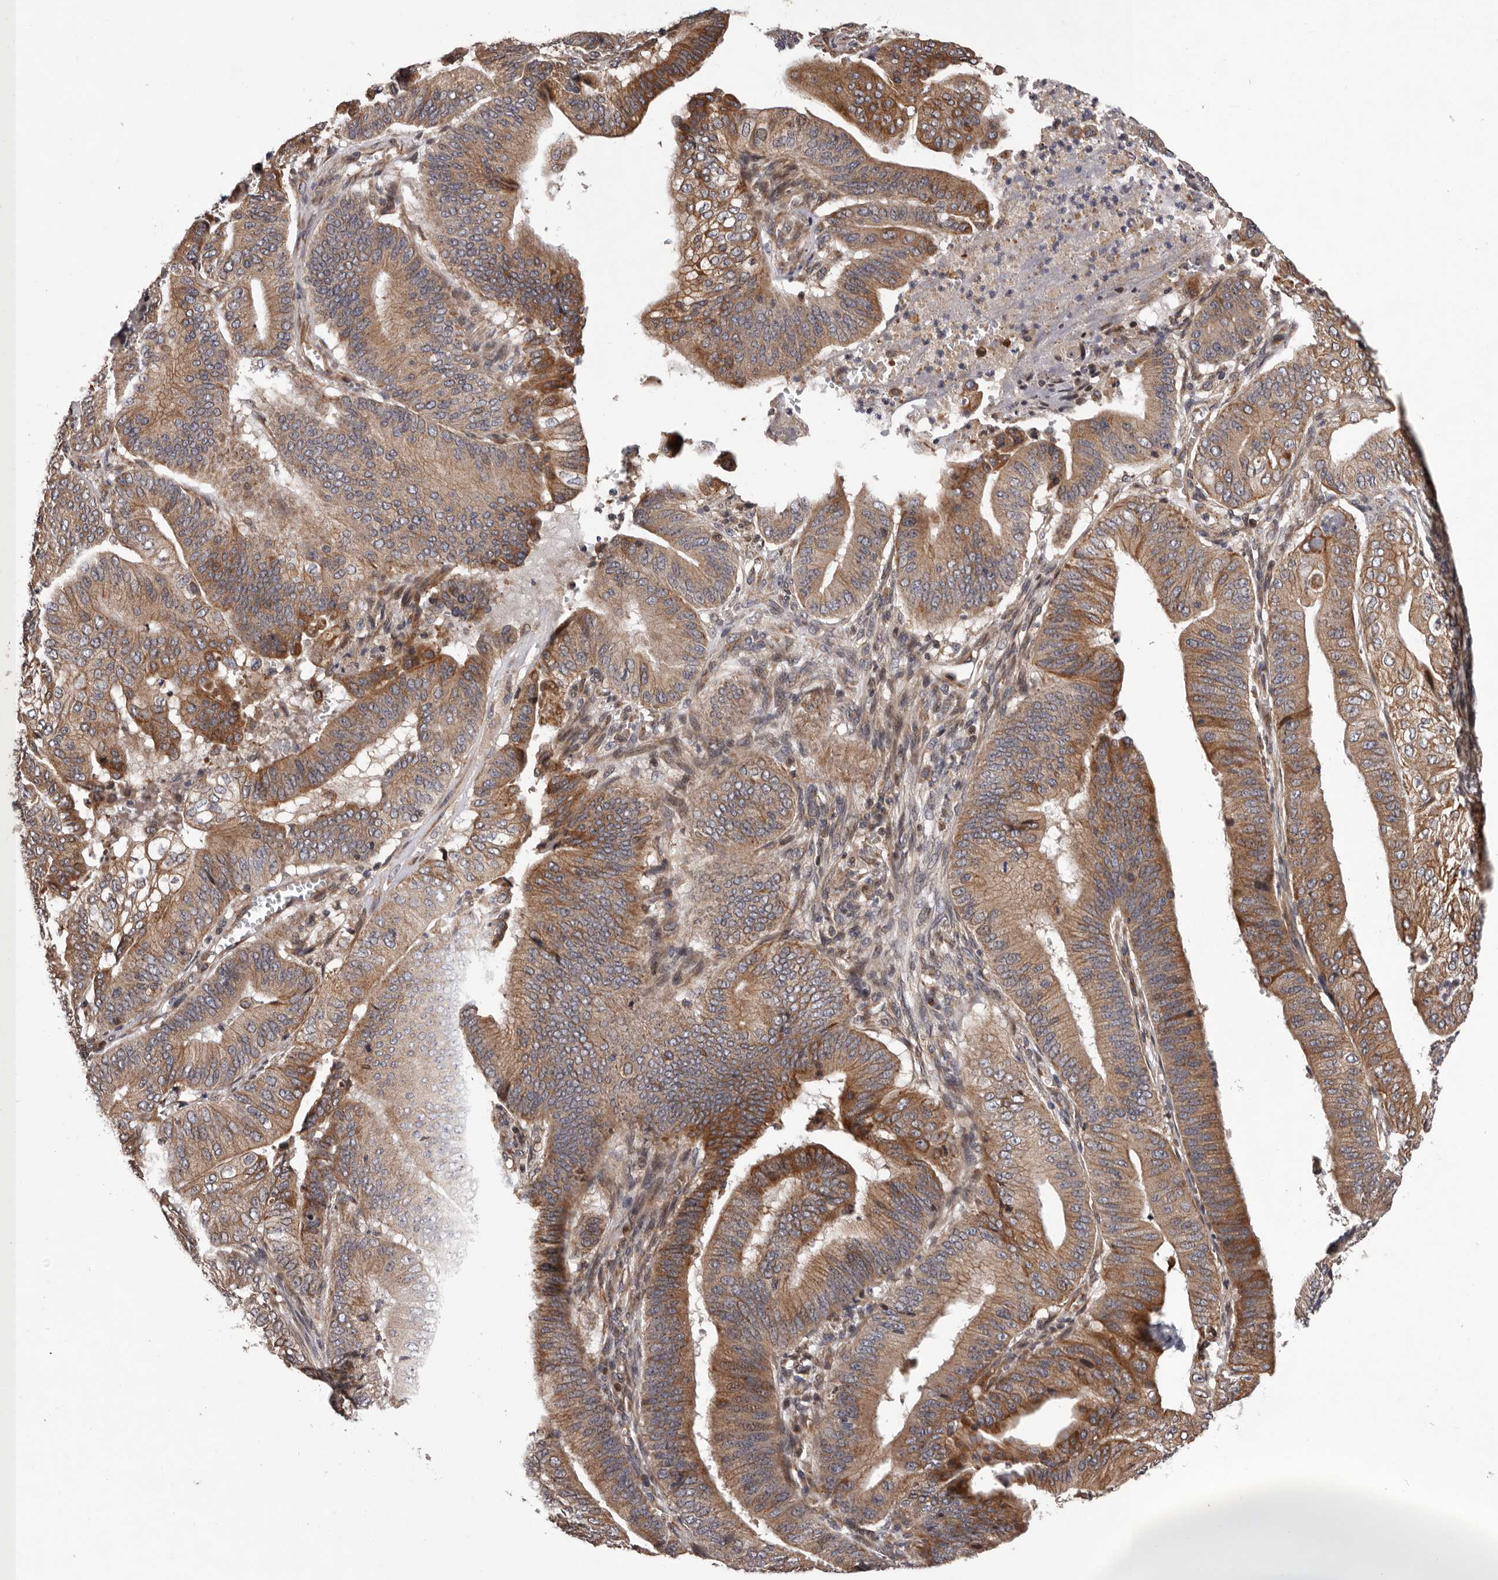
{"staining": {"intensity": "moderate", "quantity": ">75%", "location": "cytoplasmic/membranous"}, "tissue": "pancreatic cancer", "cell_type": "Tumor cells", "image_type": "cancer", "snomed": [{"axis": "morphology", "description": "Adenocarcinoma, NOS"}, {"axis": "topography", "description": "Pancreas"}], "caption": "Adenocarcinoma (pancreatic) stained with DAB (3,3'-diaminobenzidine) immunohistochemistry (IHC) displays medium levels of moderate cytoplasmic/membranous expression in approximately >75% of tumor cells. Immunohistochemistry (ihc) stains the protein in brown and the nuclei are stained blue.", "gene": "GADD45B", "patient": {"sex": "female", "age": 77}}